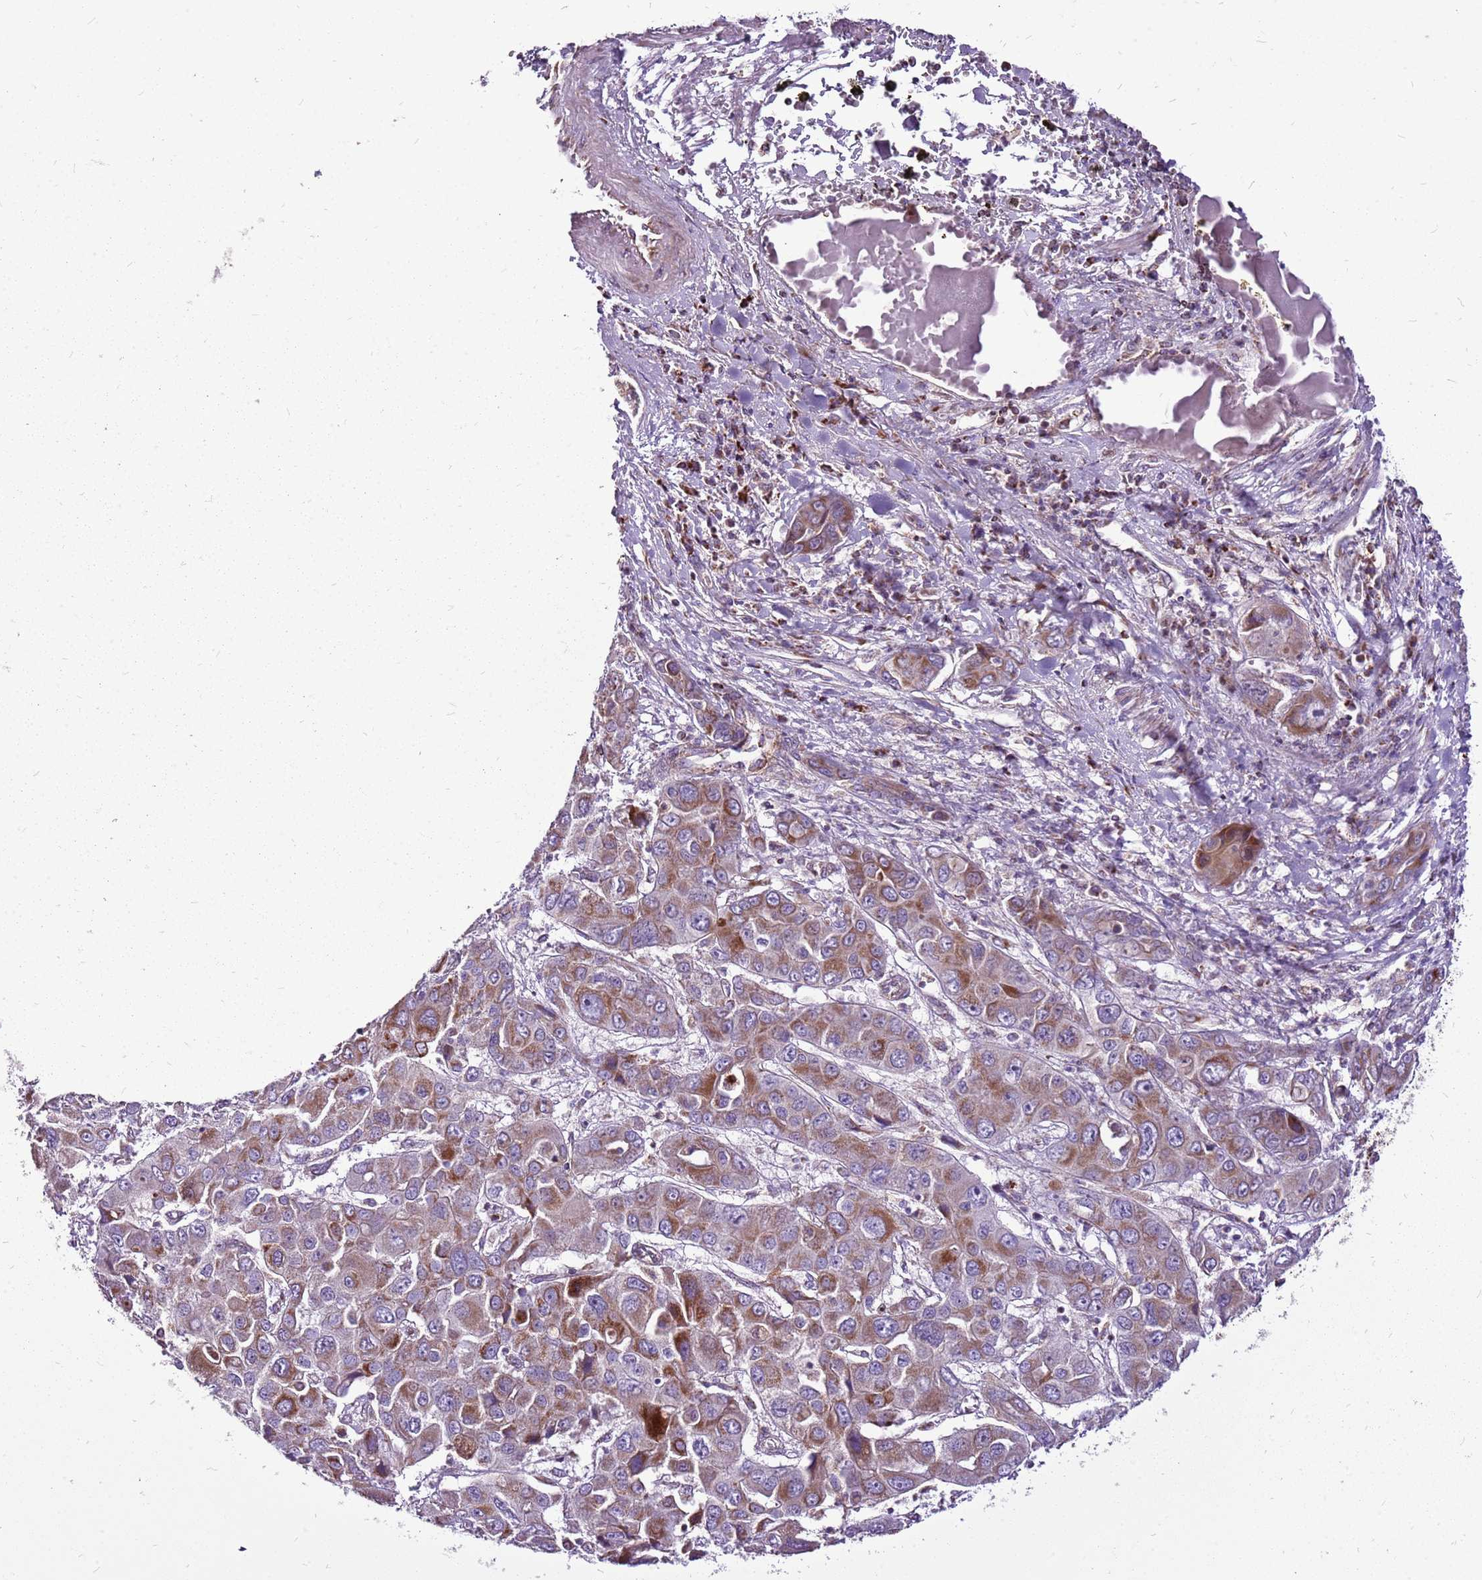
{"staining": {"intensity": "strong", "quantity": ">75%", "location": "cytoplasmic/membranous"}, "tissue": "liver cancer", "cell_type": "Tumor cells", "image_type": "cancer", "snomed": [{"axis": "morphology", "description": "Cholangiocarcinoma"}, {"axis": "topography", "description": "Liver"}], "caption": "Immunohistochemistry of human liver cancer displays high levels of strong cytoplasmic/membranous expression in approximately >75% of tumor cells.", "gene": "GCDH", "patient": {"sex": "male", "age": 67}}